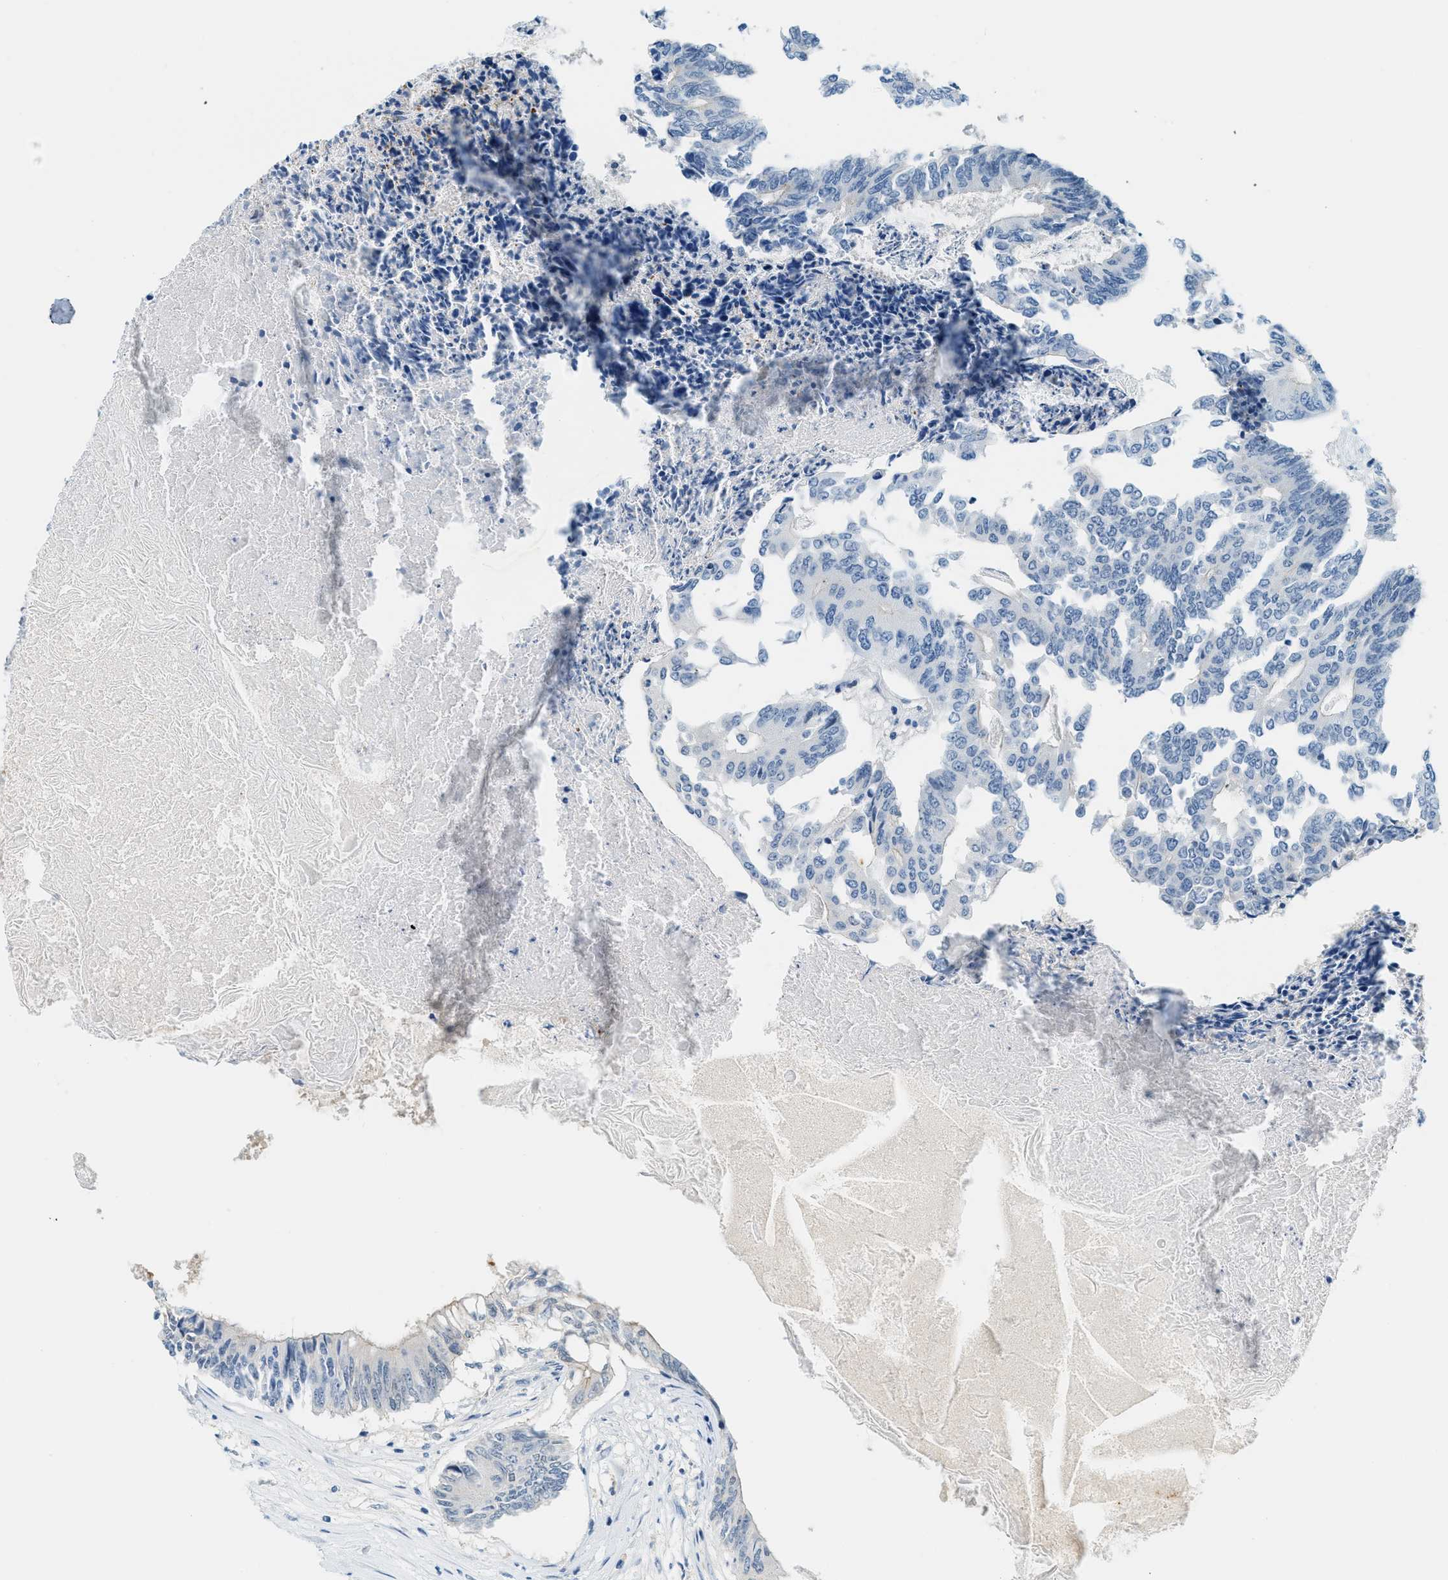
{"staining": {"intensity": "negative", "quantity": "none", "location": "none"}, "tissue": "colorectal cancer", "cell_type": "Tumor cells", "image_type": "cancer", "snomed": [{"axis": "morphology", "description": "Adenocarcinoma, NOS"}, {"axis": "topography", "description": "Rectum"}], "caption": "DAB (3,3'-diaminobenzidine) immunohistochemical staining of human colorectal cancer exhibits no significant expression in tumor cells.", "gene": "CYP4X1", "patient": {"sex": "male", "age": 63}}